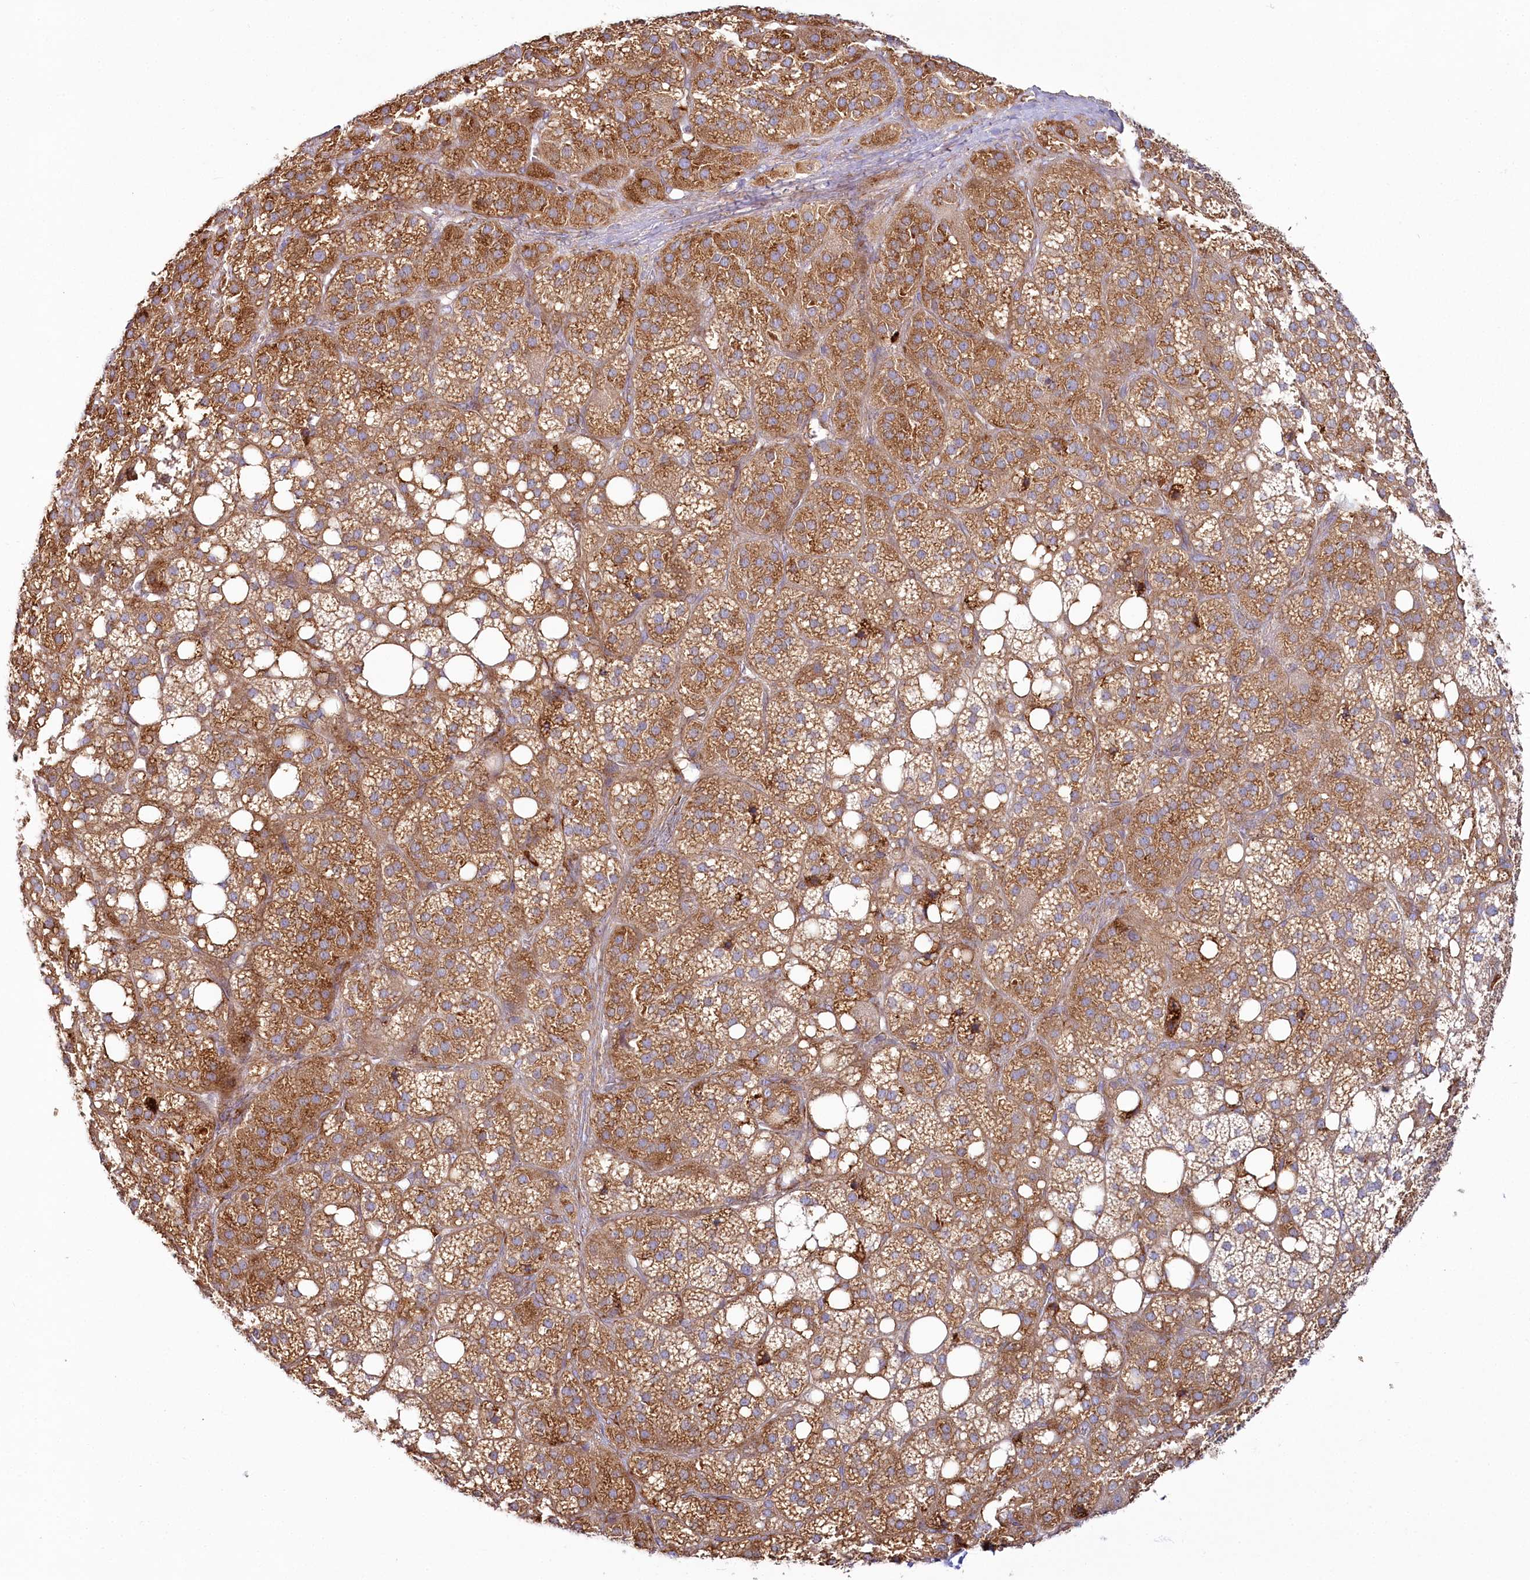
{"staining": {"intensity": "strong", "quantity": ">75%", "location": "cytoplasmic/membranous"}, "tissue": "adrenal gland", "cell_type": "Glandular cells", "image_type": "normal", "snomed": [{"axis": "morphology", "description": "Normal tissue, NOS"}, {"axis": "topography", "description": "Adrenal gland"}], "caption": "Immunohistochemistry (IHC) staining of benign adrenal gland, which exhibits high levels of strong cytoplasmic/membranous staining in about >75% of glandular cells indicating strong cytoplasmic/membranous protein staining. The staining was performed using DAB (brown) for protein detection and nuclei were counterstained in hematoxylin (blue).", "gene": "POGLUT1", "patient": {"sex": "female", "age": 59}}